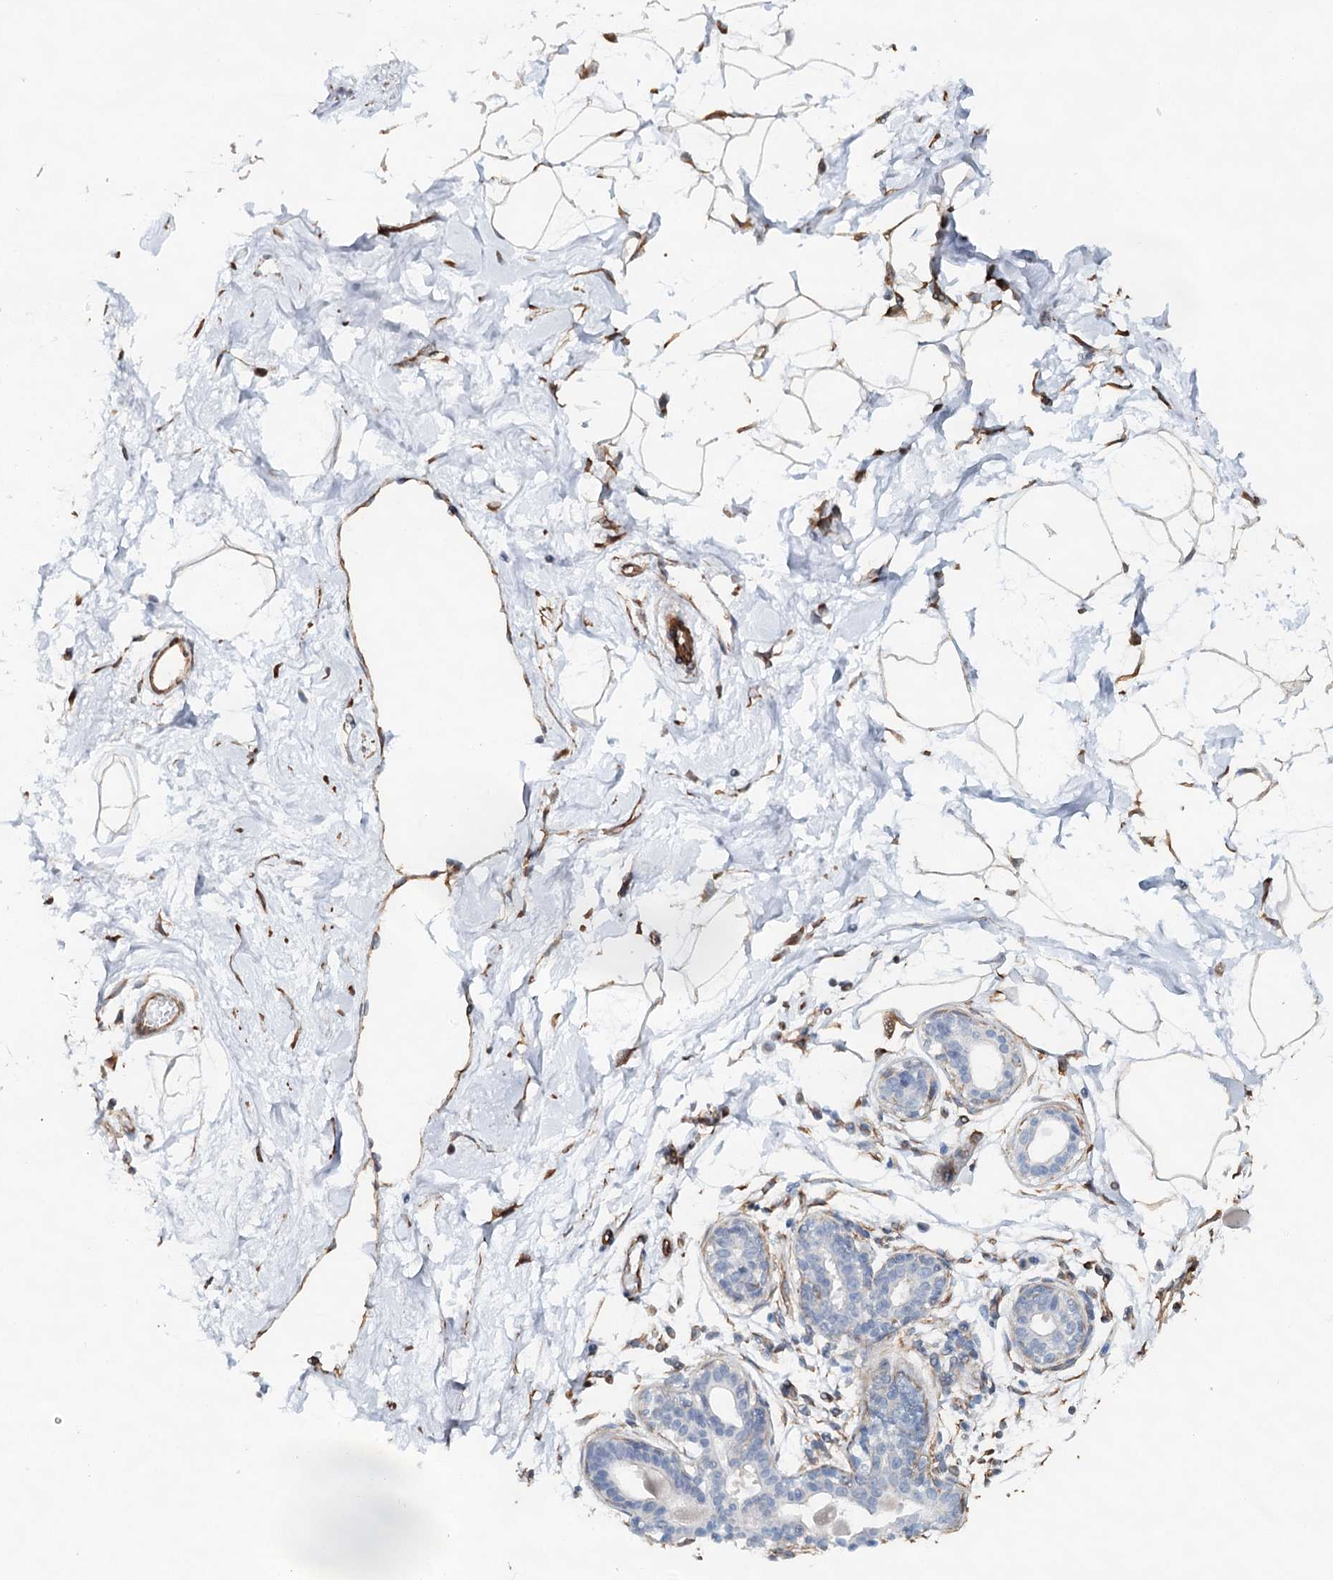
{"staining": {"intensity": "moderate", "quantity": ">75%", "location": "cytoplasmic/membranous"}, "tissue": "breast", "cell_type": "Adipocytes", "image_type": "normal", "snomed": [{"axis": "morphology", "description": "Normal tissue, NOS"}, {"axis": "topography", "description": "Breast"}], "caption": "IHC (DAB) staining of normal human breast demonstrates moderate cytoplasmic/membranous protein staining in about >75% of adipocytes.", "gene": "SYNPO", "patient": {"sex": "female", "age": 45}}